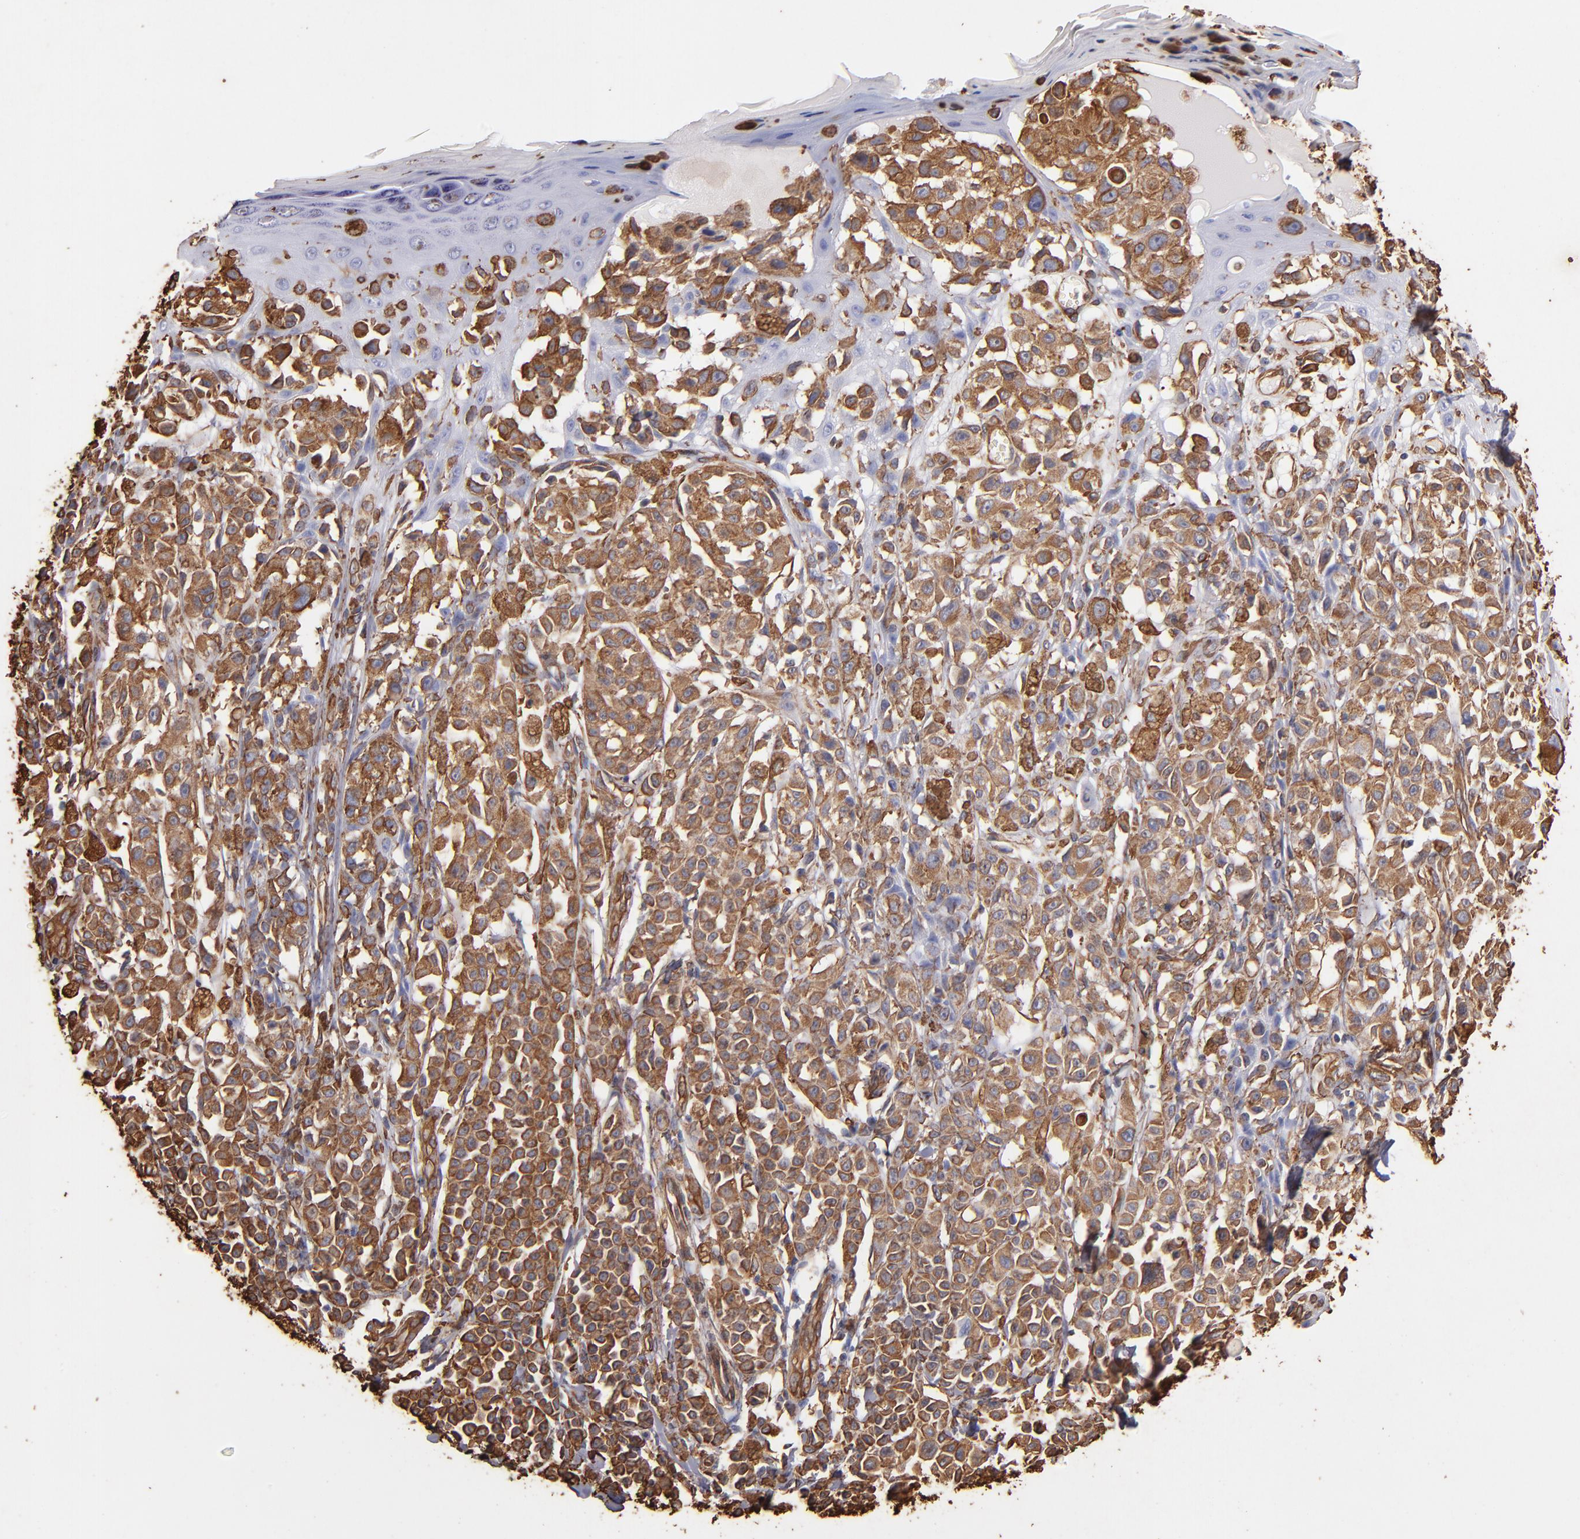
{"staining": {"intensity": "strong", "quantity": ">75%", "location": "cytoplasmic/membranous"}, "tissue": "melanoma", "cell_type": "Tumor cells", "image_type": "cancer", "snomed": [{"axis": "morphology", "description": "Malignant melanoma, NOS"}, {"axis": "topography", "description": "Skin"}], "caption": "The immunohistochemical stain labels strong cytoplasmic/membranous expression in tumor cells of melanoma tissue.", "gene": "VIM", "patient": {"sex": "female", "age": 38}}